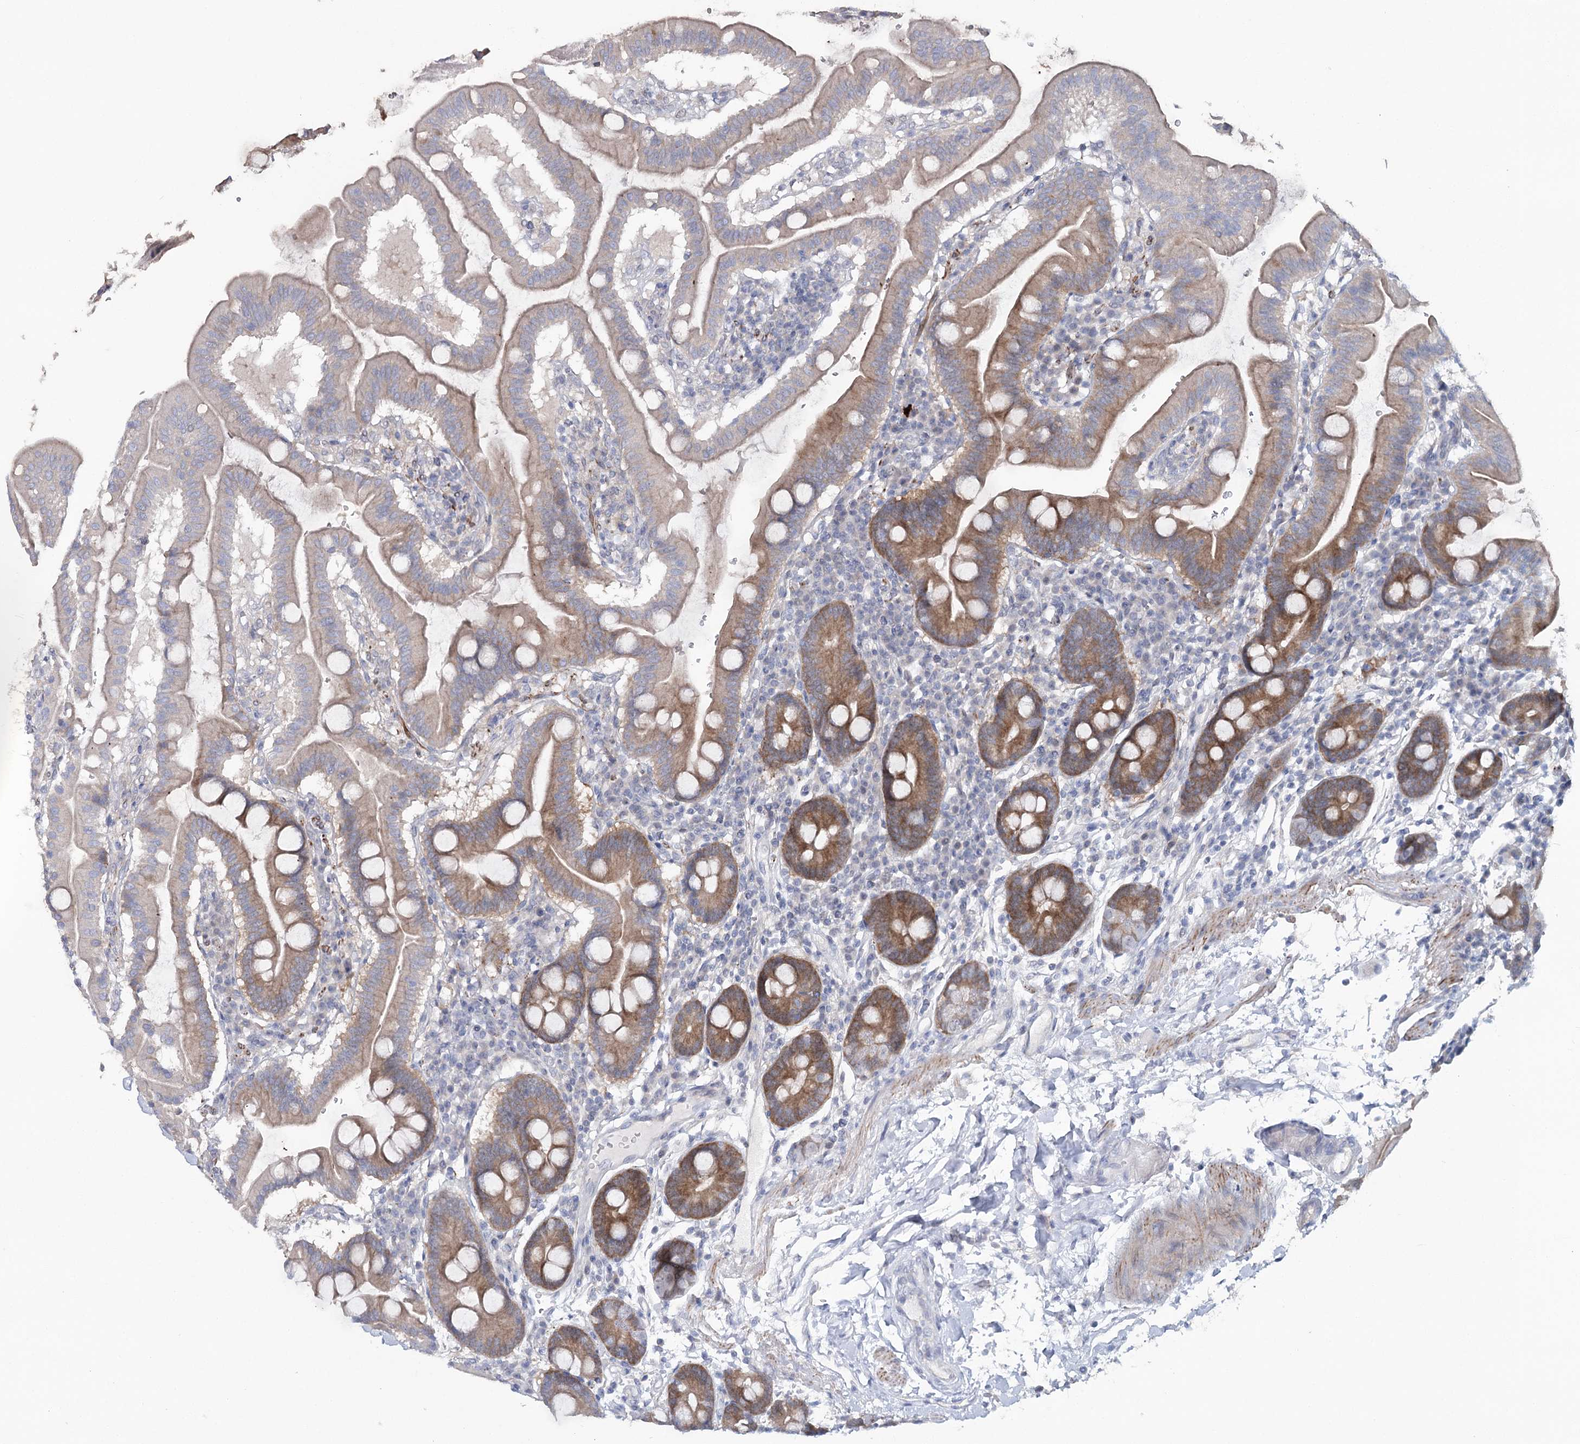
{"staining": {"intensity": "moderate", "quantity": ">75%", "location": "cytoplasmic/membranous"}, "tissue": "duodenum", "cell_type": "Glandular cells", "image_type": "normal", "snomed": [{"axis": "morphology", "description": "Normal tissue, NOS"}, {"axis": "morphology", "description": "Adenocarcinoma, NOS"}, {"axis": "topography", "description": "Pancreas"}, {"axis": "topography", "description": "Duodenum"}], "caption": "Glandular cells demonstrate moderate cytoplasmic/membranous staining in about >75% of cells in normal duodenum.", "gene": "MAP3K13", "patient": {"sex": "male", "age": 50}}